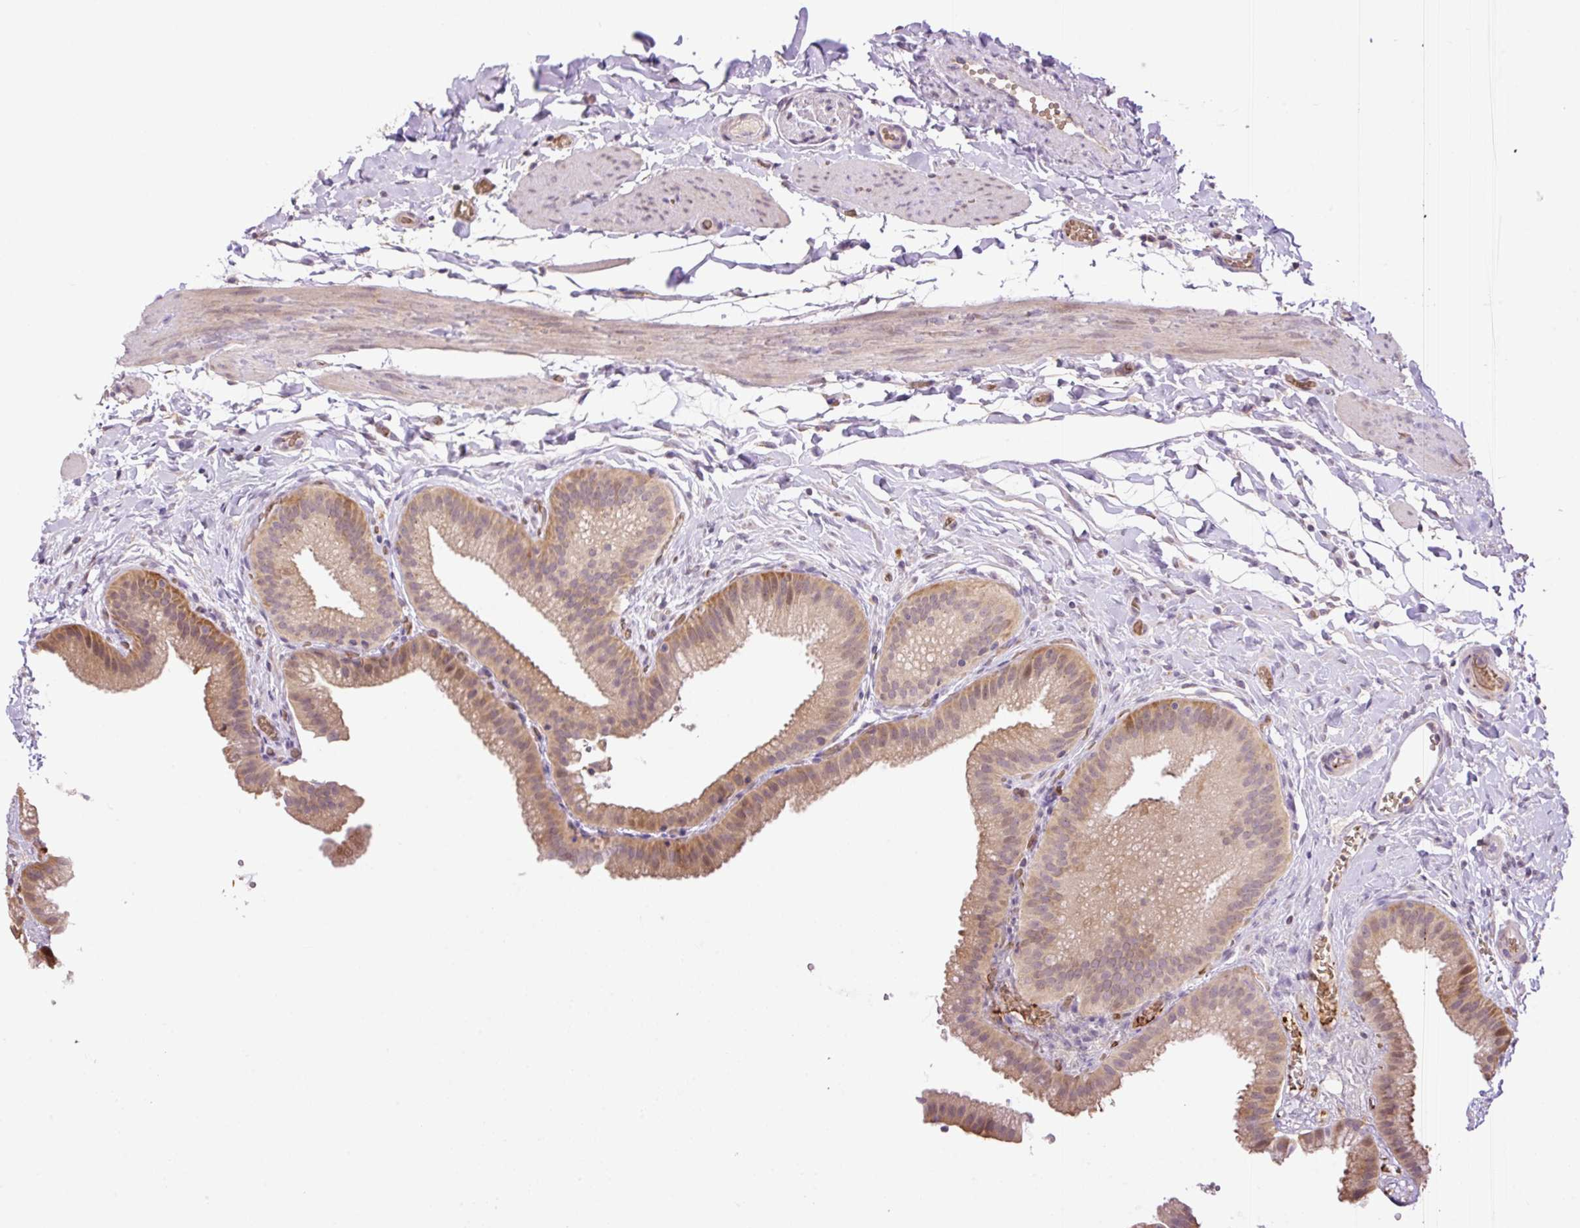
{"staining": {"intensity": "moderate", "quantity": ">75%", "location": "cytoplasmic/membranous"}, "tissue": "gallbladder", "cell_type": "Glandular cells", "image_type": "normal", "snomed": [{"axis": "morphology", "description": "Normal tissue, NOS"}, {"axis": "topography", "description": "Gallbladder"}], "caption": "Protein expression analysis of normal gallbladder displays moderate cytoplasmic/membranous positivity in about >75% of glandular cells.", "gene": "HABP4", "patient": {"sex": "female", "age": 63}}